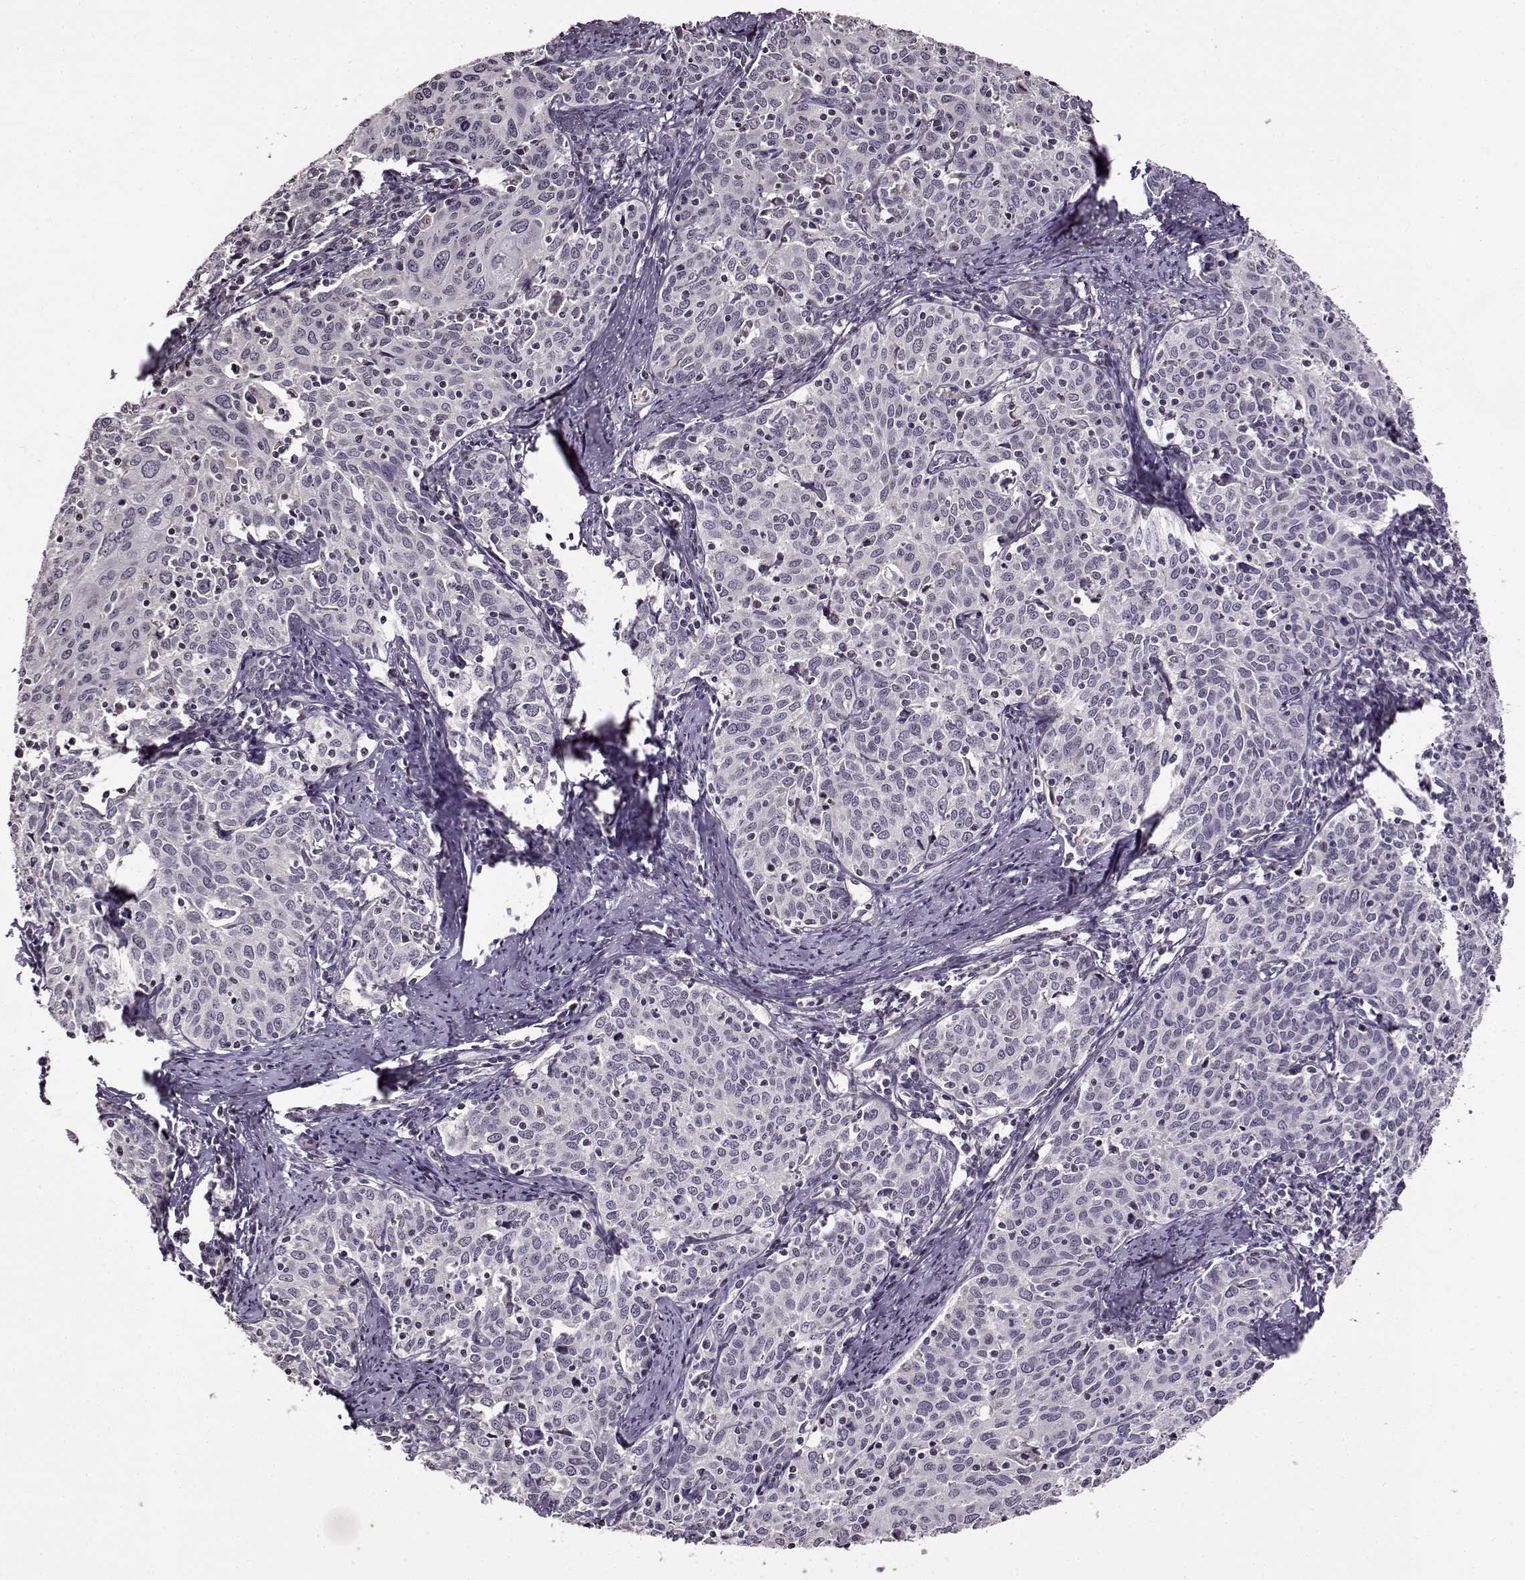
{"staining": {"intensity": "negative", "quantity": "none", "location": "none"}, "tissue": "cervical cancer", "cell_type": "Tumor cells", "image_type": "cancer", "snomed": [{"axis": "morphology", "description": "Squamous cell carcinoma, NOS"}, {"axis": "topography", "description": "Cervix"}], "caption": "Protein analysis of cervical squamous cell carcinoma demonstrates no significant positivity in tumor cells.", "gene": "FSHB", "patient": {"sex": "female", "age": 62}}